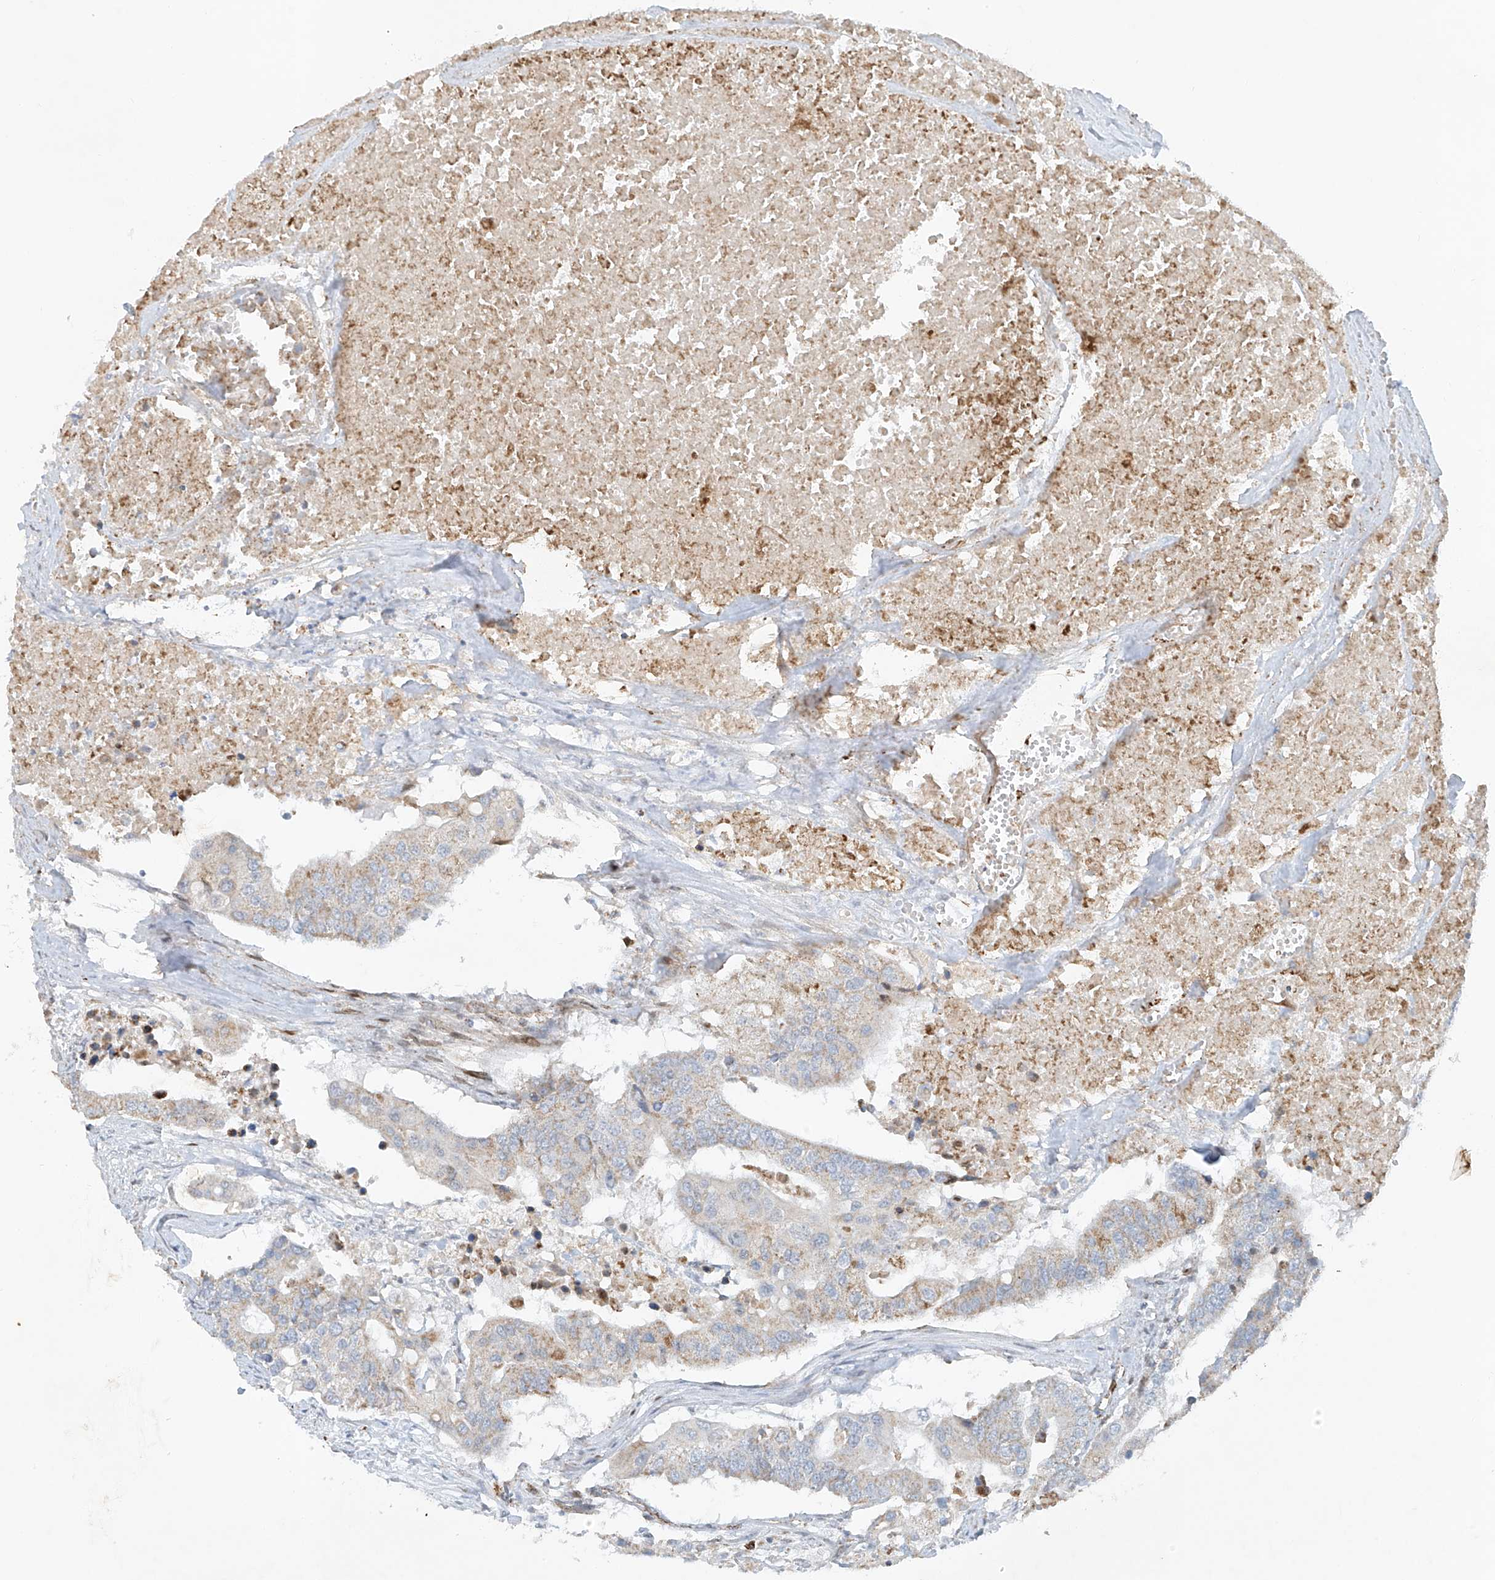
{"staining": {"intensity": "weak", "quantity": "<25%", "location": "cytoplasmic/membranous"}, "tissue": "colorectal cancer", "cell_type": "Tumor cells", "image_type": "cancer", "snomed": [{"axis": "morphology", "description": "Adenocarcinoma, NOS"}, {"axis": "topography", "description": "Colon"}], "caption": "Immunohistochemistry micrograph of human adenocarcinoma (colorectal) stained for a protein (brown), which displays no positivity in tumor cells.", "gene": "SMDT1", "patient": {"sex": "male", "age": 77}}